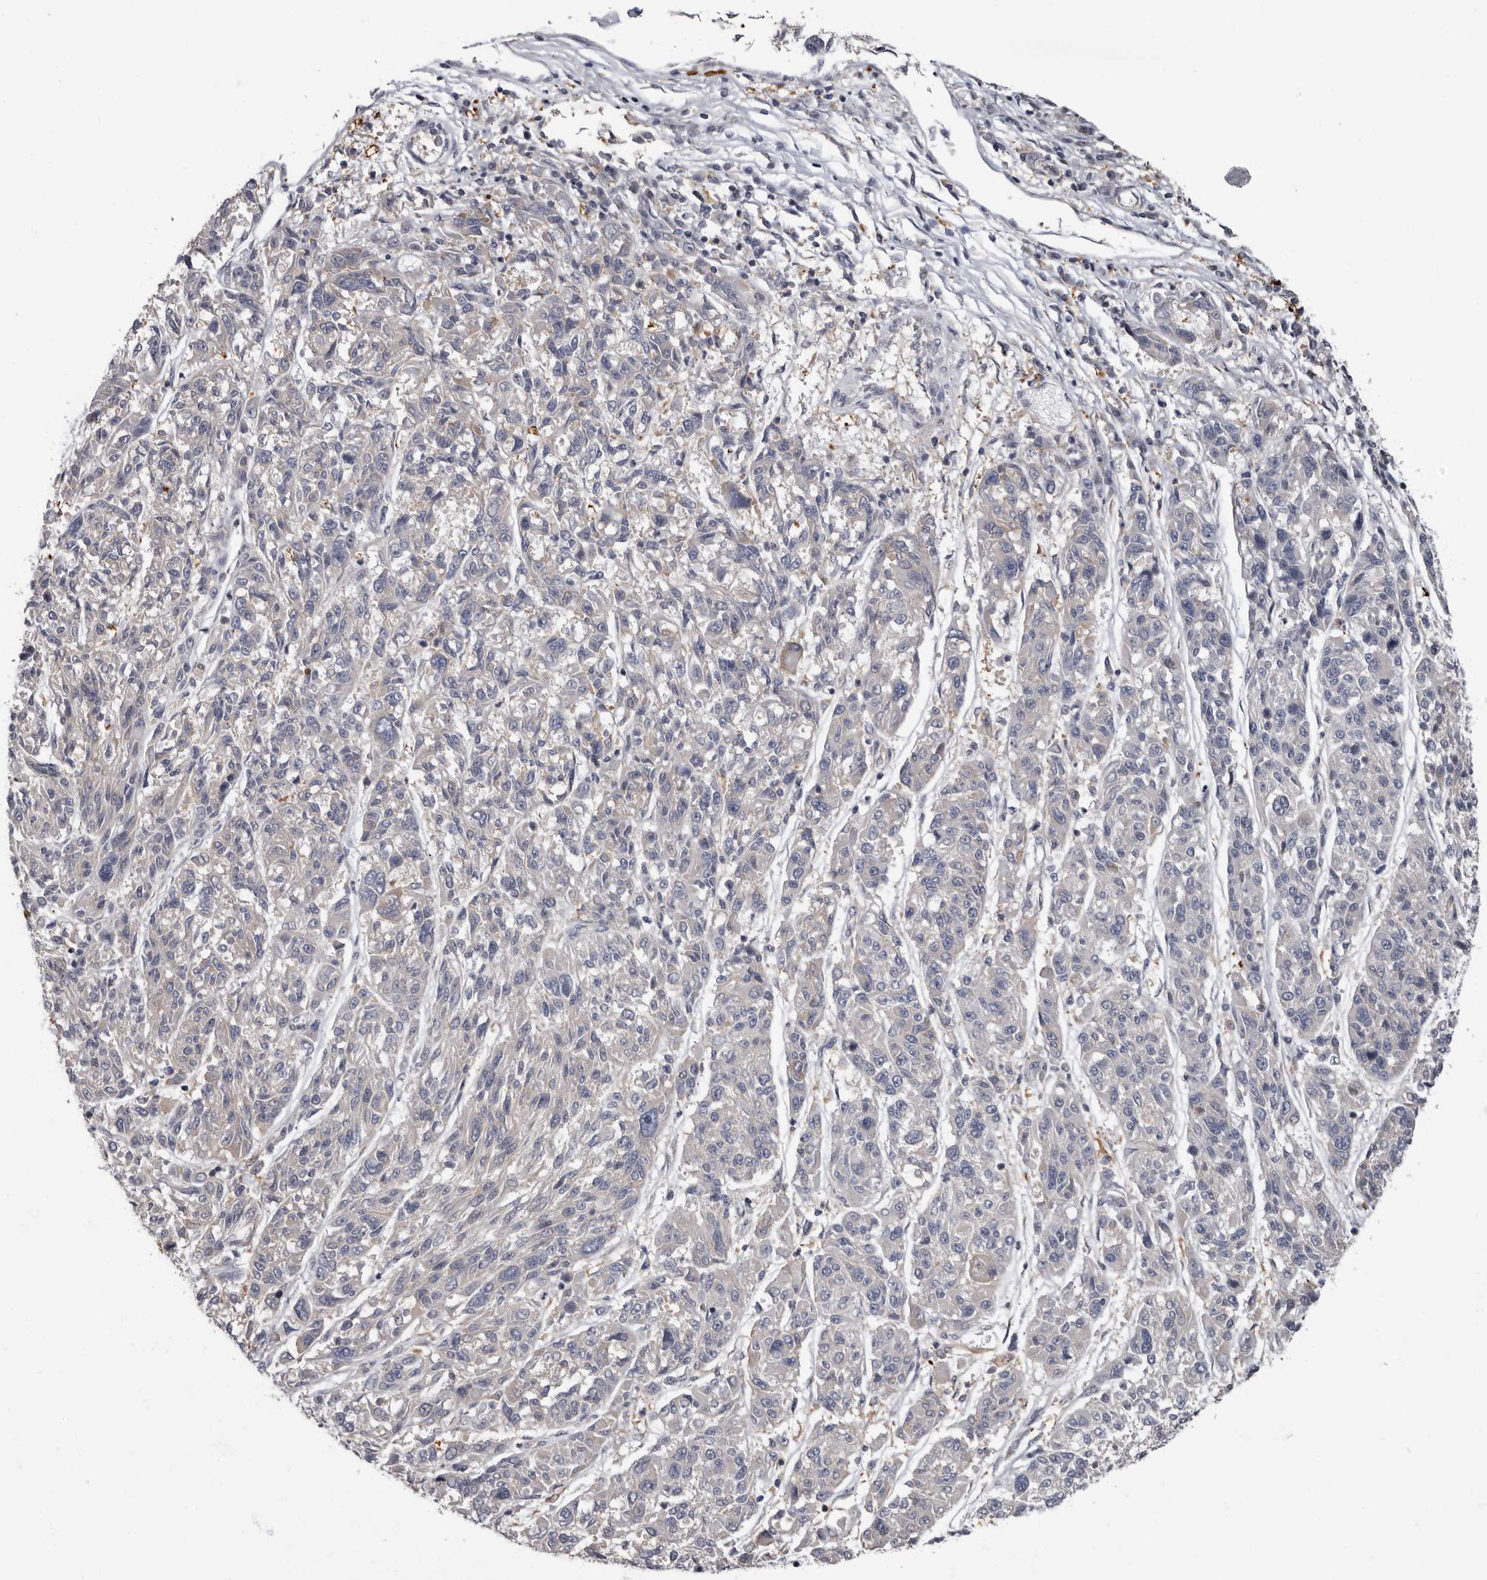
{"staining": {"intensity": "negative", "quantity": "none", "location": "none"}, "tissue": "melanoma", "cell_type": "Tumor cells", "image_type": "cancer", "snomed": [{"axis": "morphology", "description": "Malignant melanoma, NOS"}, {"axis": "topography", "description": "Skin"}], "caption": "Immunohistochemistry image of neoplastic tissue: malignant melanoma stained with DAB (3,3'-diaminobenzidine) demonstrates no significant protein positivity in tumor cells.", "gene": "FGFR4", "patient": {"sex": "male", "age": 53}}